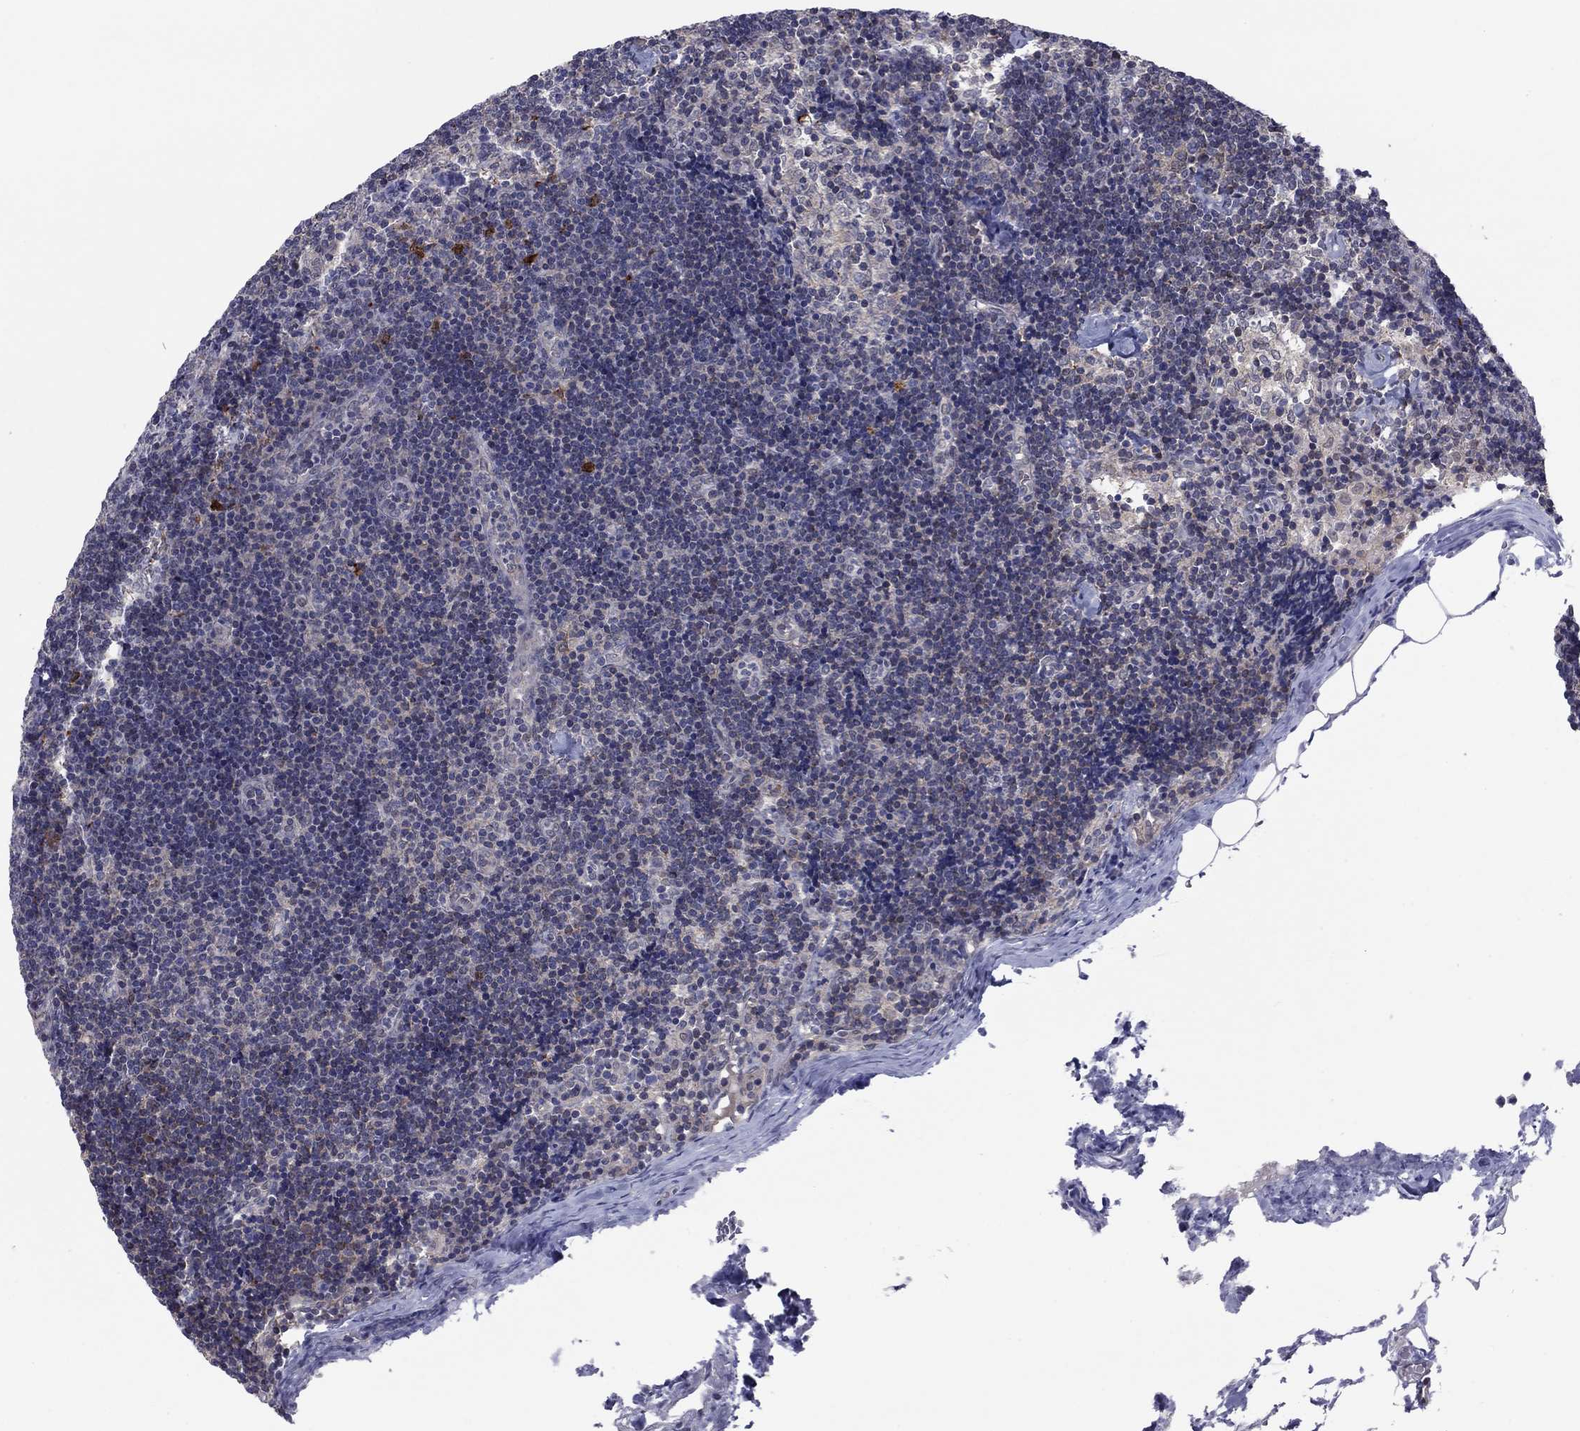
{"staining": {"intensity": "negative", "quantity": "none", "location": "none"}, "tissue": "lymph node", "cell_type": "Germinal center cells", "image_type": "normal", "snomed": [{"axis": "morphology", "description": "Normal tissue, NOS"}, {"axis": "topography", "description": "Lymph node"}], "caption": "A high-resolution micrograph shows immunohistochemistry (IHC) staining of normal lymph node, which demonstrates no significant expression in germinal center cells. (DAB immunohistochemistry with hematoxylin counter stain).", "gene": "GRHPR", "patient": {"sex": "female", "age": 51}}